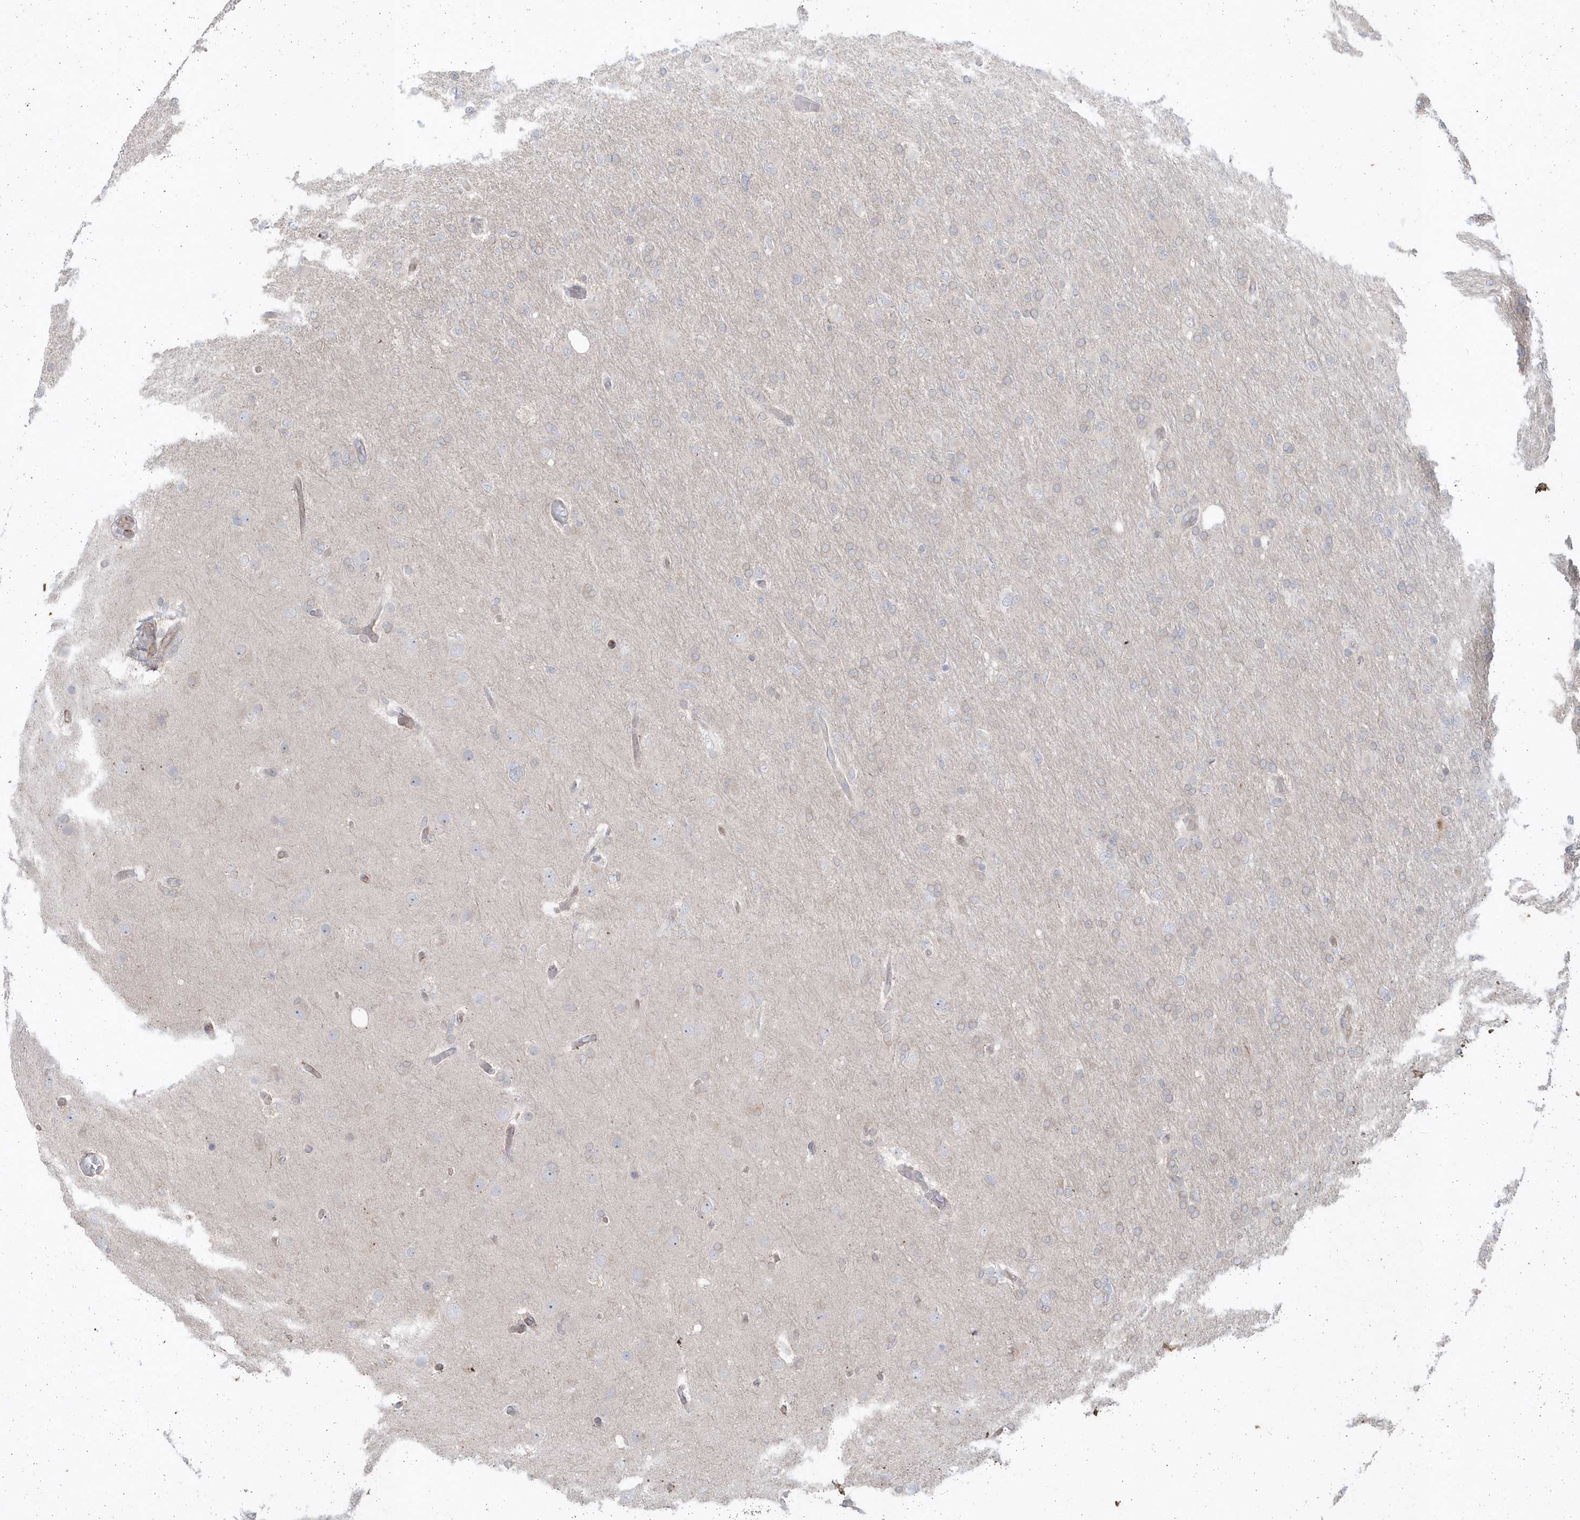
{"staining": {"intensity": "negative", "quantity": "none", "location": "none"}, "tissue": "glioma", "cell_type": "Tumor cells", "image_type": "cancer", "snomed": [{"axis": "morphology", "description": "Glioma, malignant, High grade"}, {"axis": "topography", "description": "Cerebral cortex"}], "caption": "This is an immunohistochemistry micrograph of human glioma. There is no positivity in tumor cells.", "gene": "DHX57", "patient": {"sex": "female", "age": 36}}